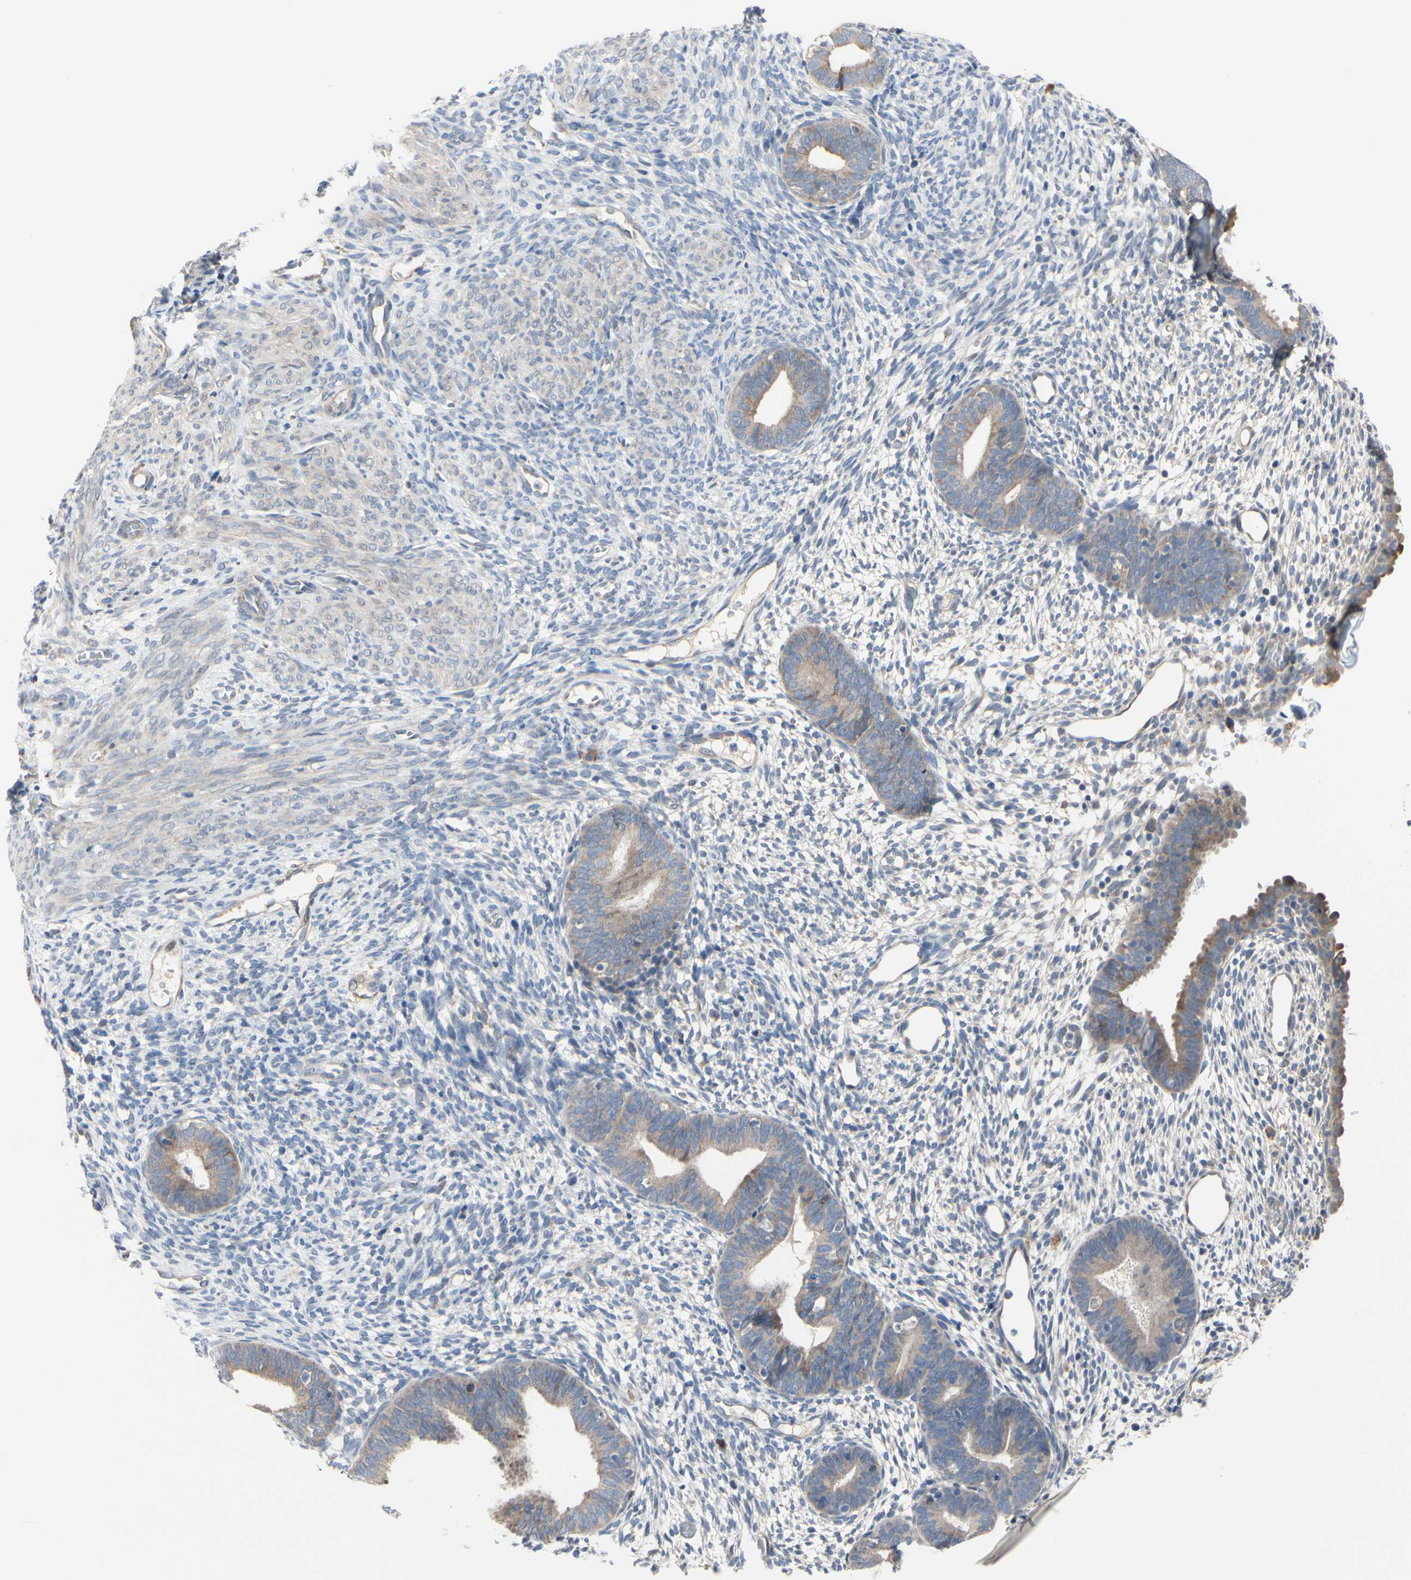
{"staining": {"intensity": "weak", "quantity": "25%-75%", "location": "cytoplasmic/membranous"}, "tissue": "endometrium", "cell_type": "Cells in endometrial stroma", "image_type": "normal", "snomed": [{"axis": "morphology", "description": "Normal tissue, NOS"}, {"axis": "morphology", "description": "Atrophy, NOS"}, {"axis": "topography", "description": "Uterus"}, {"axis": "topography", "description": "Endometrium"}], "caption": "Cells in endometrial stroma display weak cytoplasmic/membranous positivity in about 25%-75% of cells in unremarkable endometrium.", "gene": "TTC14", "patient": {"sex": "female", "age": 68}}